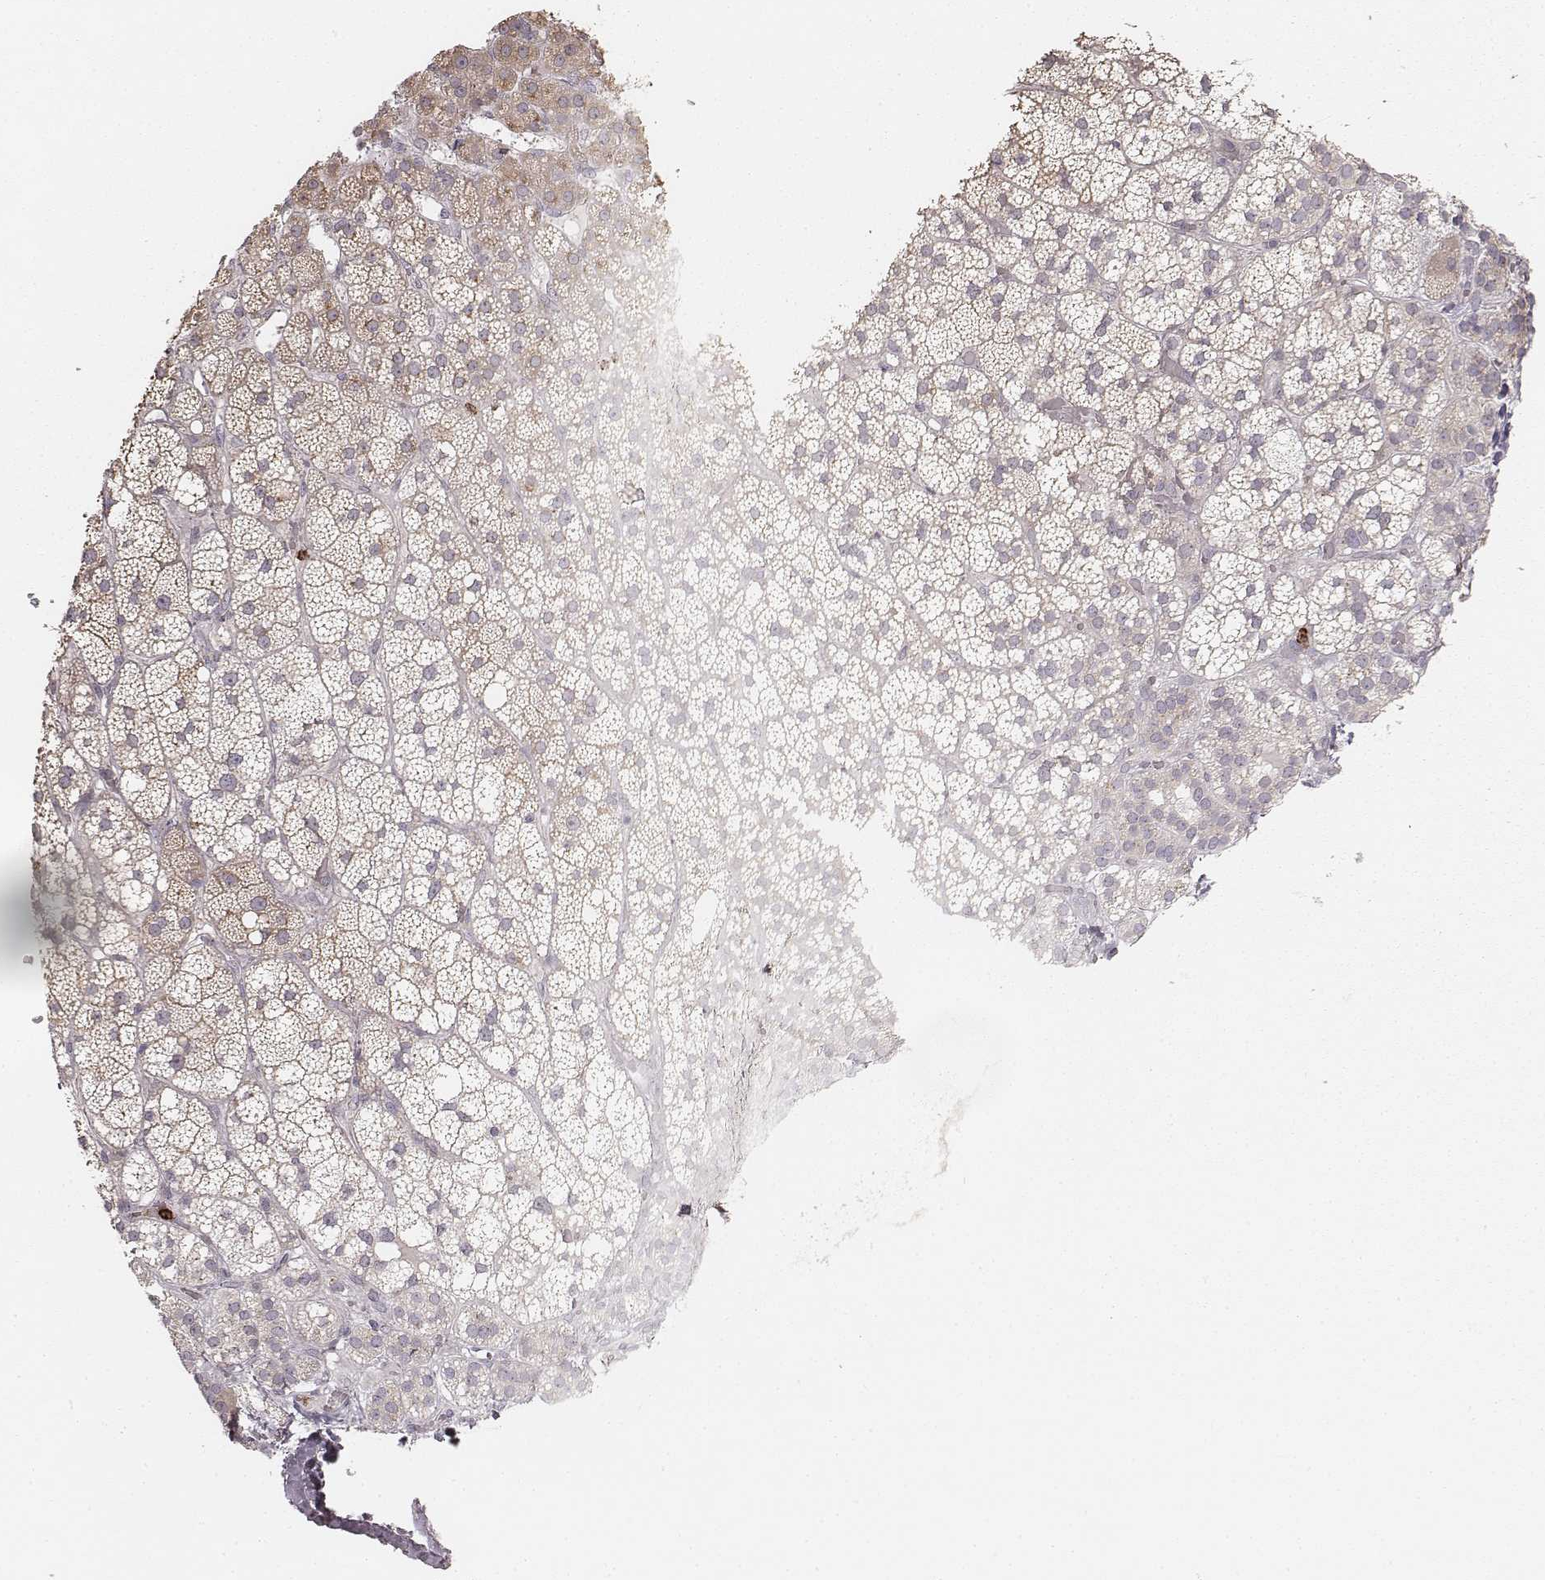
{"staining": {"intensity": "moderate", "quantity": "<25%", "location": "cytoplasmic/membranous"}, "tissue": "adrenal gland", "cell_type": "Glandular cells", "image_type": "normal", "snomed": [{"axis": "morphology", "description": "Normal tissue, NOS"}, {"axis": "topography", "description": "Adrenal gland"}], "caption": "A brown stain shows moderate cytoplasmic/membranous positivity of a protein in glandular cells of benign human adrenal gland. (DAB IHC, brown staining for protein, blue staining for nuclei).", "gene": "ABCA7", "patient": {"sex": "male", "age": 53}}